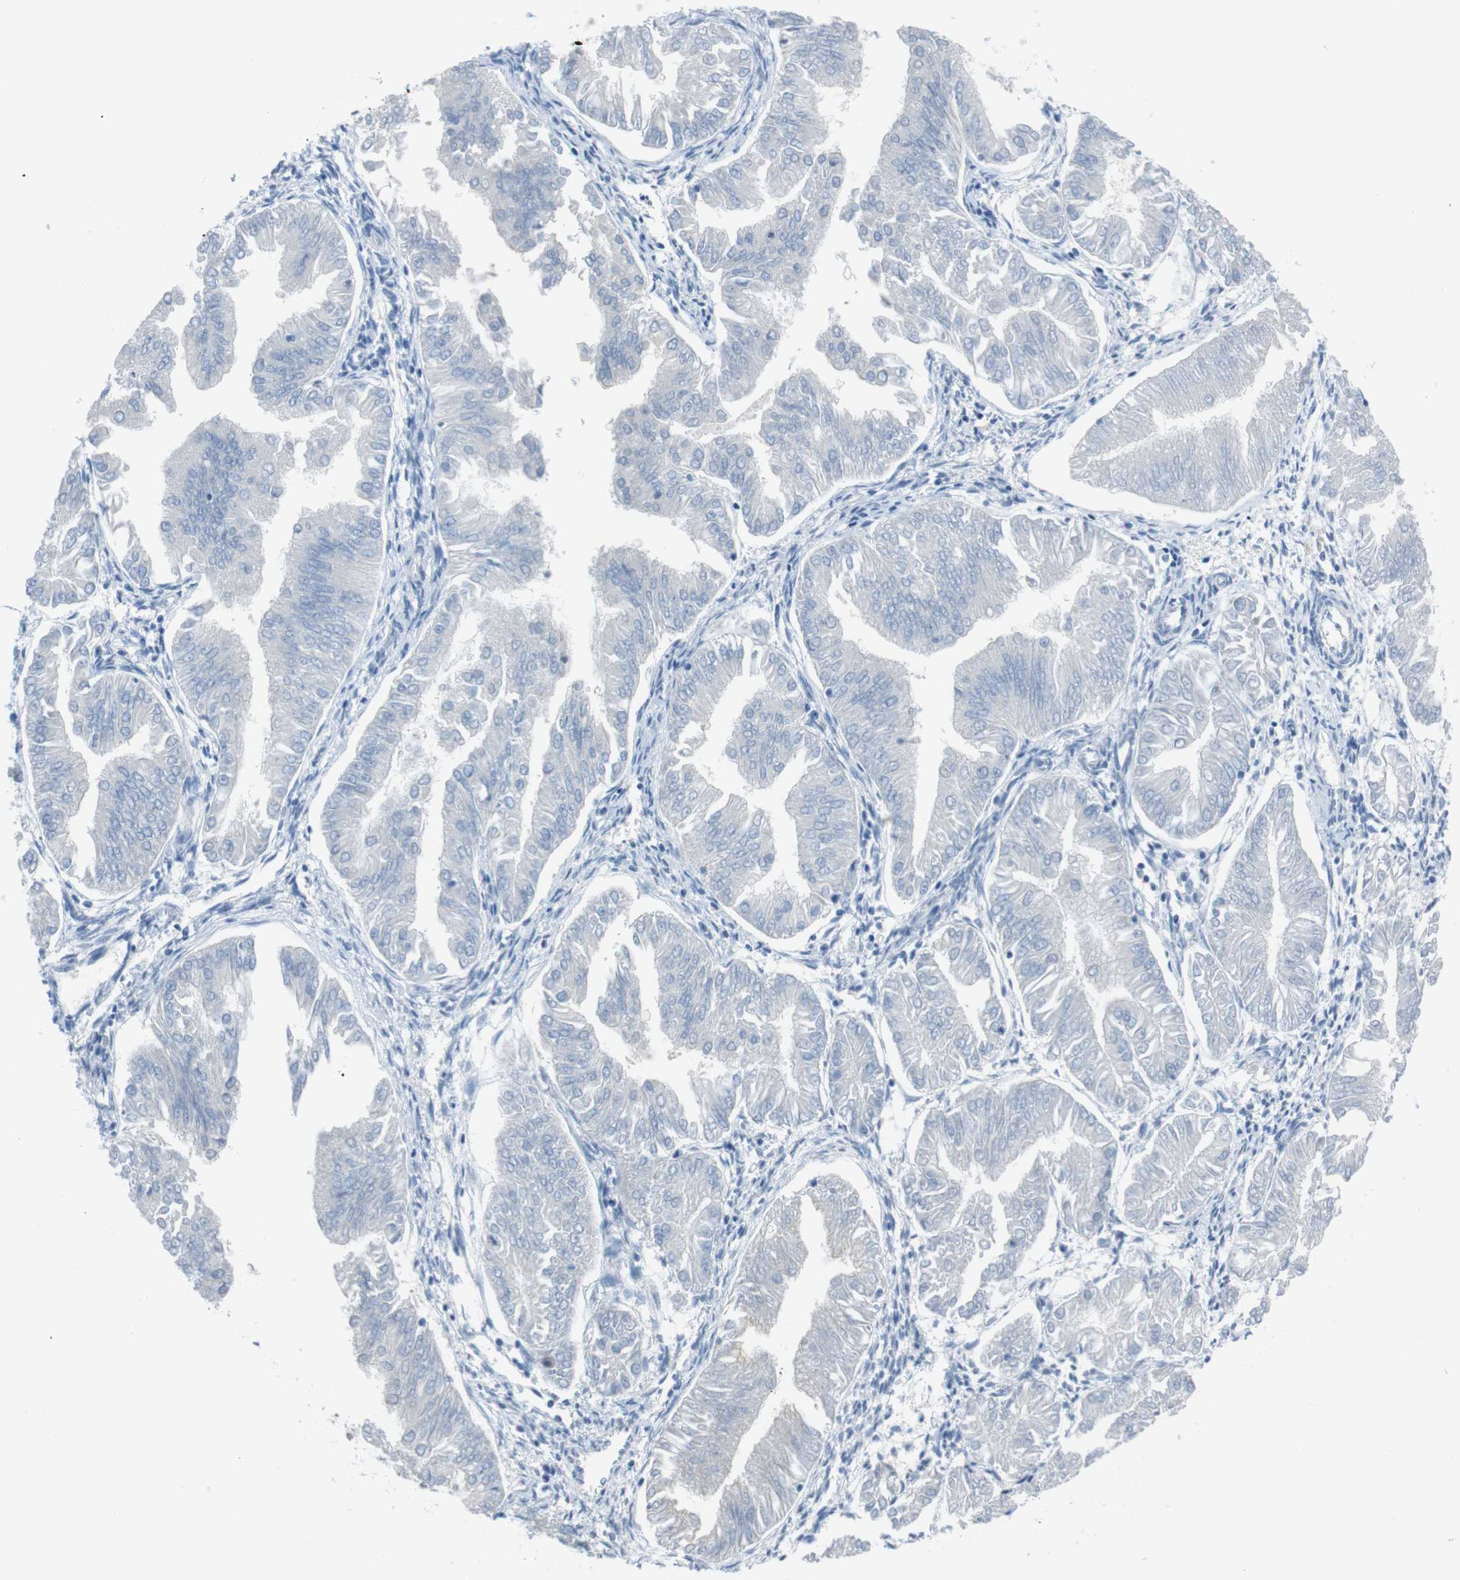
{"staining": {"intensity": "negative", "quantity": "none", "location": "none"}, "tissue": "endometrial cancer", "cell_type": "Tumor cells", "image_type": "cancer", "snomed": [{"axis": "morphology", "description": "Adenocarcinoma, NOS"}, {"axis": "topography", "description": "Endometrium"}], "caption": "Adenocarcinoma (endometrial) was stained to show a protein in brown. There is no significant staining in tumor cells.", "gene": "HRH2", "patient": {"sex": "female", "age": 53}}